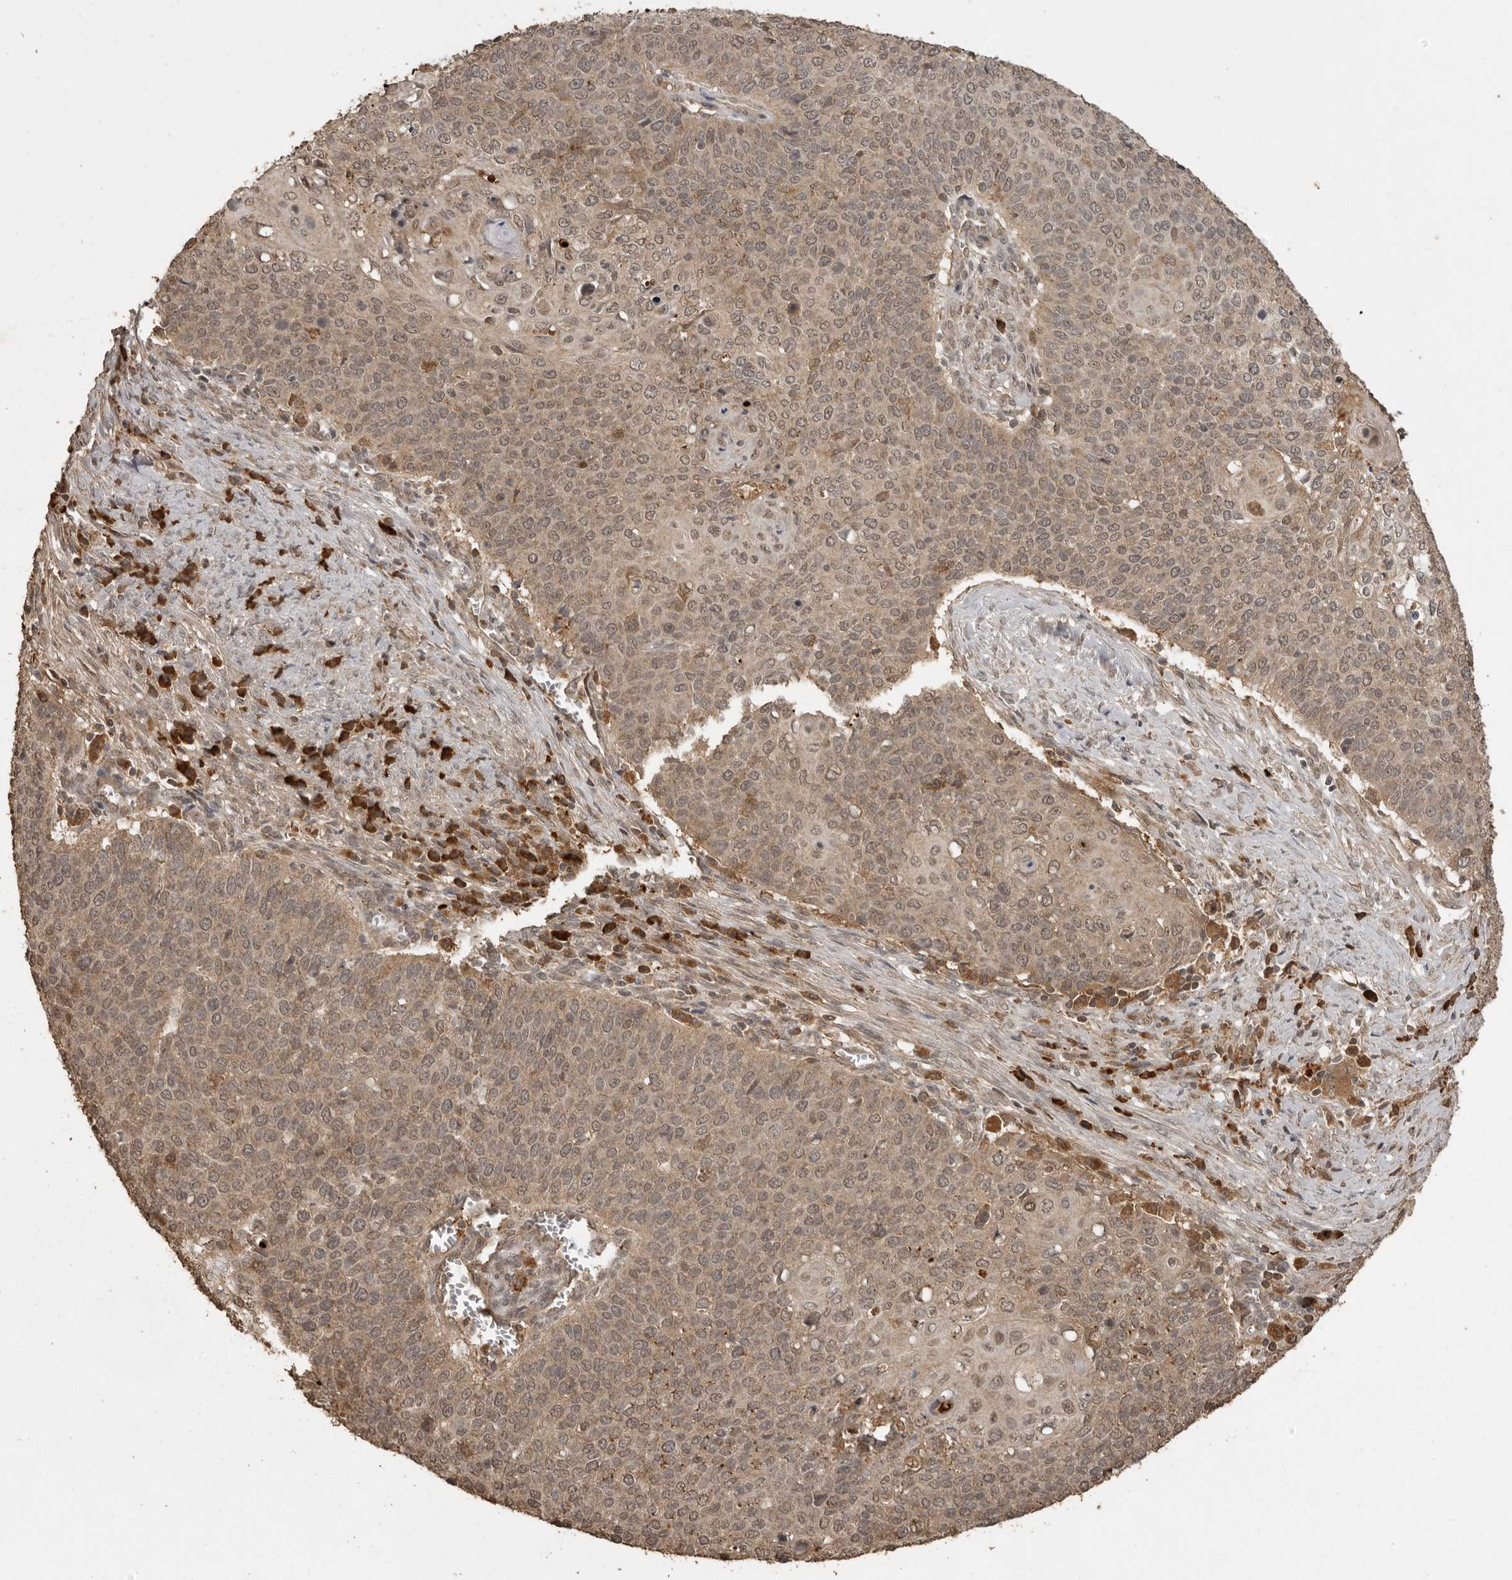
{"staining": {"intensity": "moderate", "quantity": ">75%", "location": "cytoplasmic/membranous,nuclear"}, "tissue": "cervical cancer", "cell_type": "Tumor cells", "image_type": "cancer", "snomed": [{"axis": "morphology", "description": "Squamous cell carcinoma, NOS"}, {"axis": "topography", "description": "Cervix"}], "caption": "Cervical squamous cell carcinoma was stained to show a protein in brown. There is medium levels of moderate cytoplasmic/membranous and nuclear positivity in about >75% of tumor cells.", "gene": "CTF1", "patient": {"sex": "female", "age": 39}}